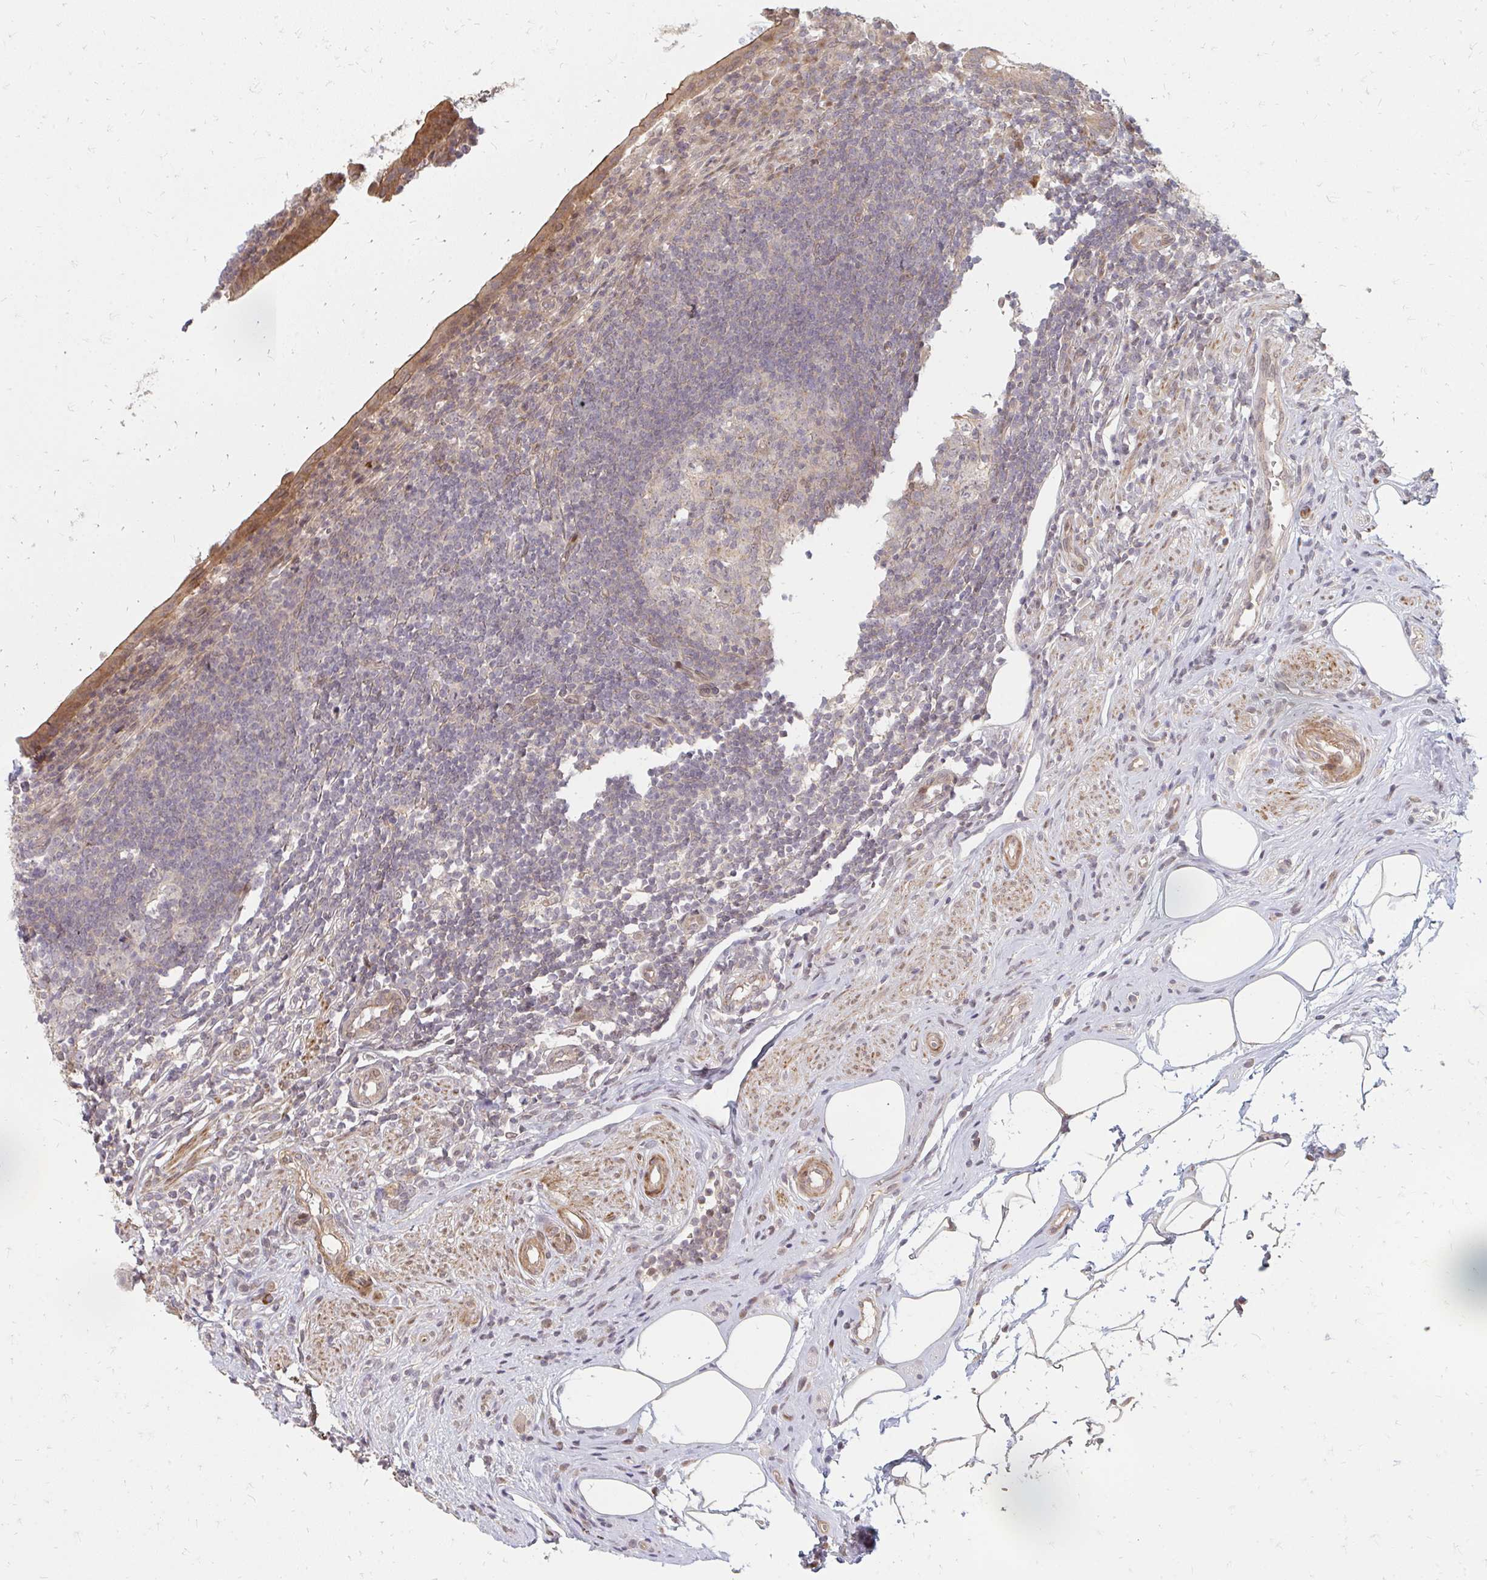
{"staining": {"intensity": "strong", "quantity": "25%-75%", "location": "cytoplasmic/membranous"}, "tissue": "appendix", "cell_type": "Glandular cells", "image_type": "normal", "snomed": [{"axis": "morphology", "description": "Normal tissue, NOS"}, {"axis": "topography", "description": "Appendix"}], "caption": "Appendix stained with DAB (3,3'-diaminobenzidine) immunohistochemistry (IHC) shows high levels of strong cytoplasmic/membranous staining in about 25%-75% of glandular cells. (DAB (3,3'-diaminobenzidine) = brown stain, brightfield microscopy at high magnification).", "gene": "ZNF285", "patient": {"sex": "female", "age": 56}}